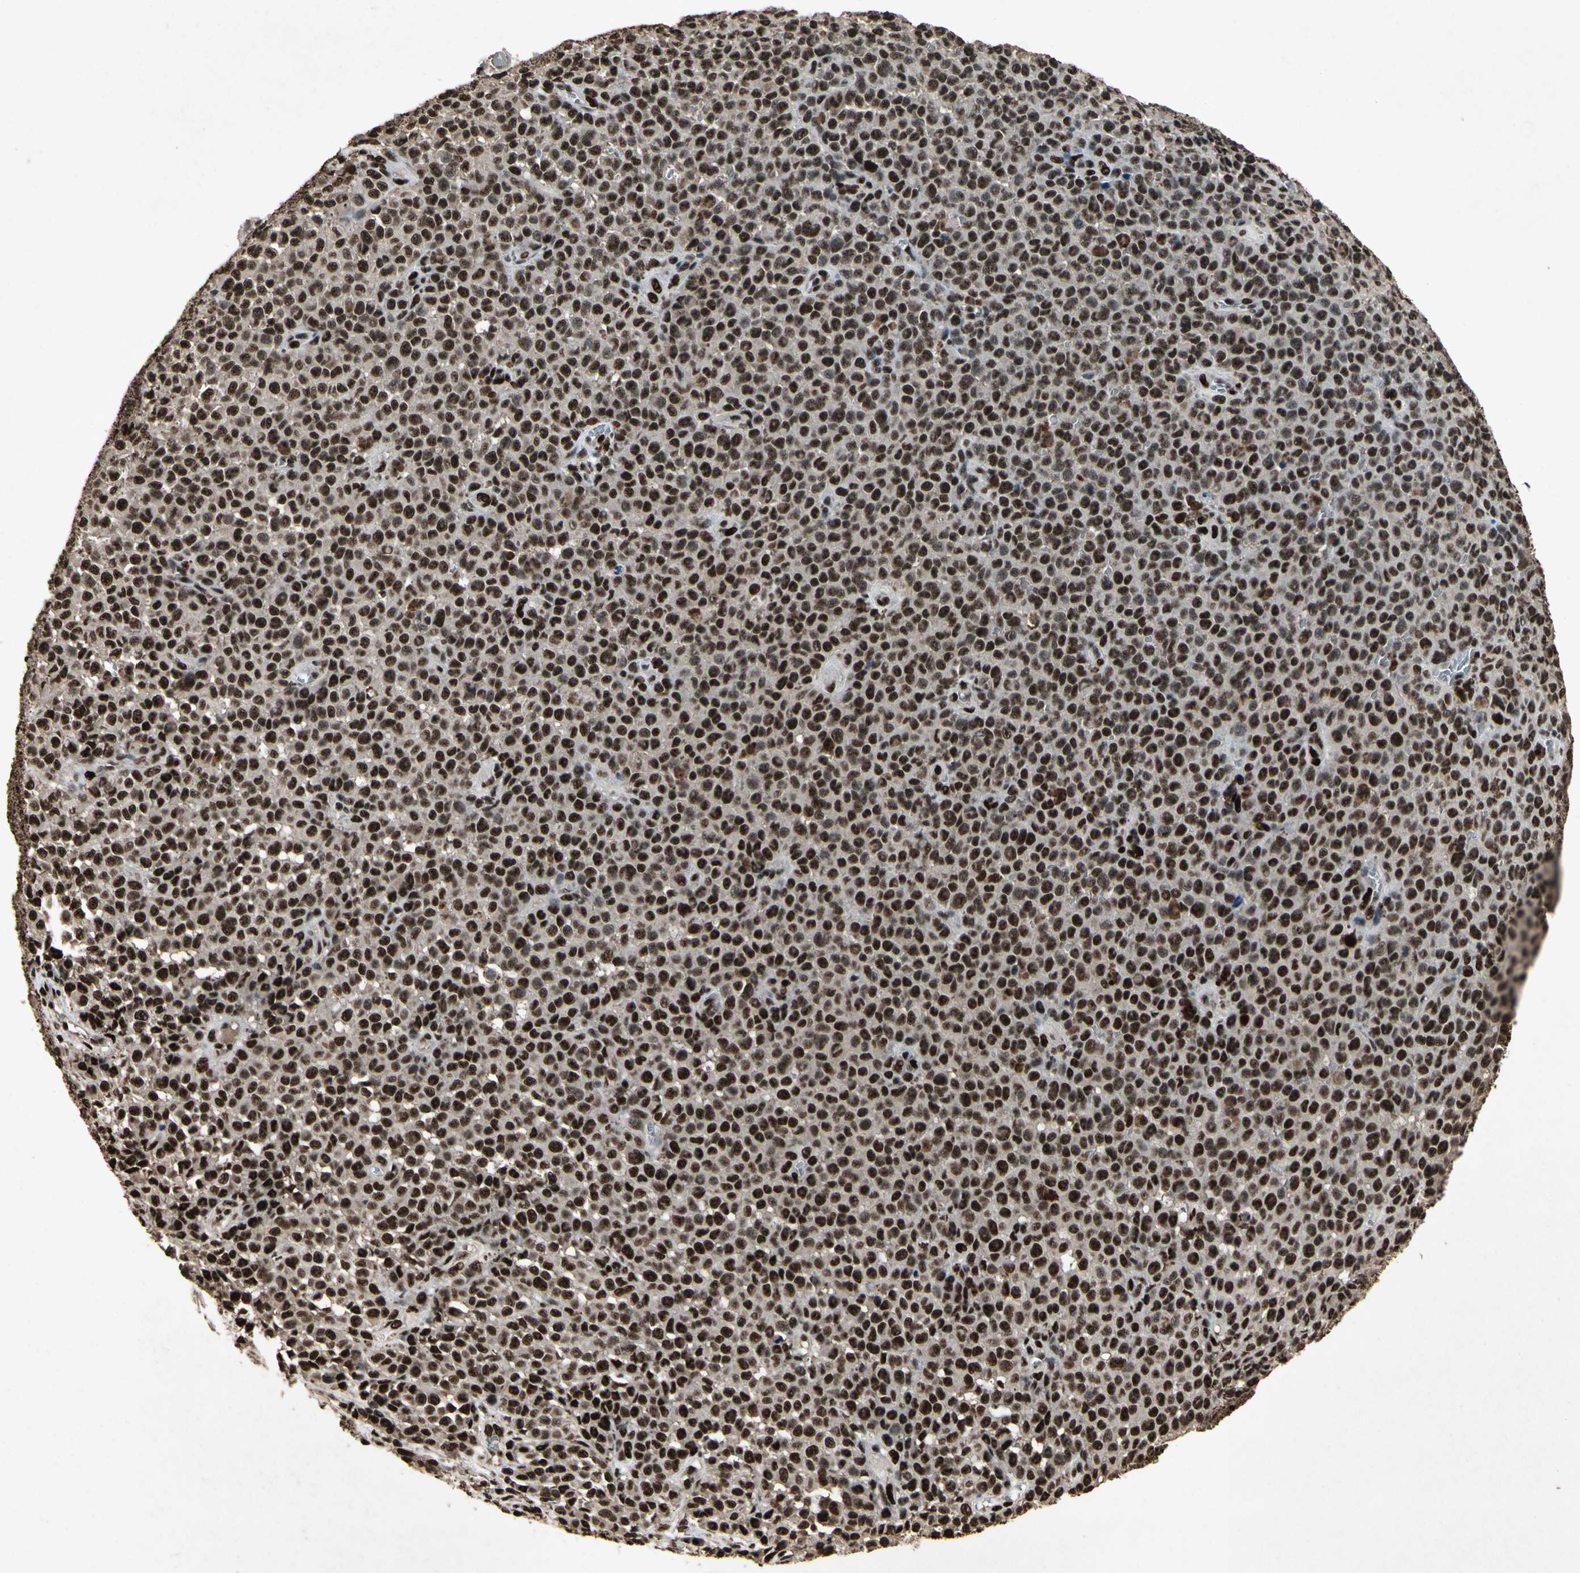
{"staining": {"intensity": "strong", "quantity": ">75%", "location": "nuclear"}, "tissue": "melanoma", "cell_type": "Tumor cells", "image_type": "cancer", "snomed": [{"axis": "morphology", "description": "Malignant melanoma, NOS"}, {"axis": "topography", "description": "Skin"}], "caption": "There is high levels of strong nuclear positivity in tumor cells of melanoma, as demonstrated by immunohistochemical staining (brown color).", "gene": "TBX2", "patient": {"sex": "female", "age": 82}}